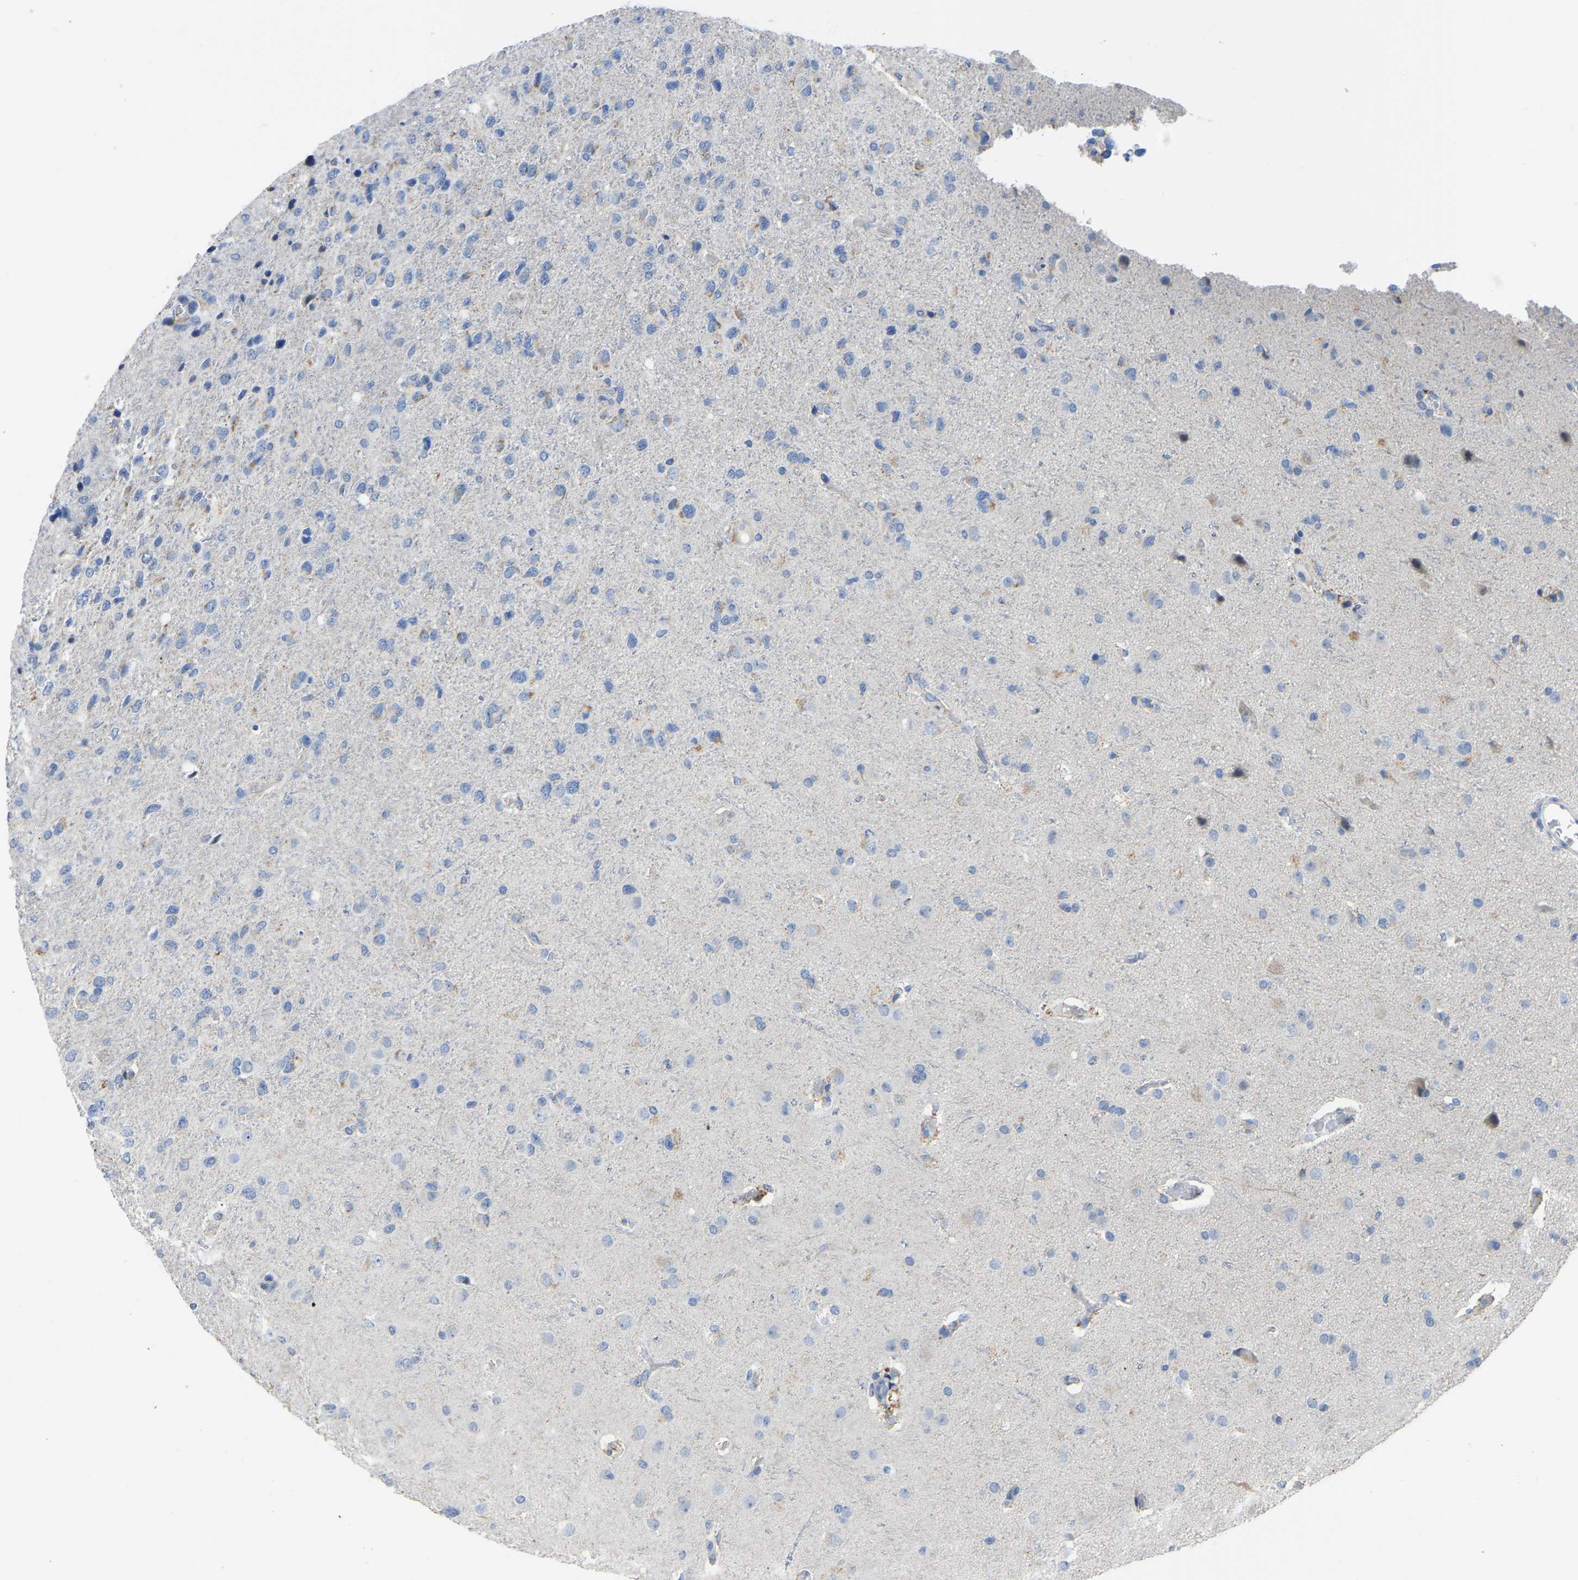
{"staining": {"intensity": "negative", "quantity": "none", "location": "none"}, "tissue": "glioma", "cell_type": "Tumor cells", "image_type": "cancer", "snomed": [{"axis": "morphology", "description": "Glioma, malignant, High grade"}, {"axis": "topography", "description": "Brain"}], "caption": "The micrograph displays no staining of tumor cells in malignant glioma (high-grade). Brightfield microscopy of IHC stained with DAB (3,3'-diaminobenzidine) (brown) and hematoxylin (blue), captured at high magnification.", "gene": "ETFA", "patient": {"sex": "female", "age": 58}}